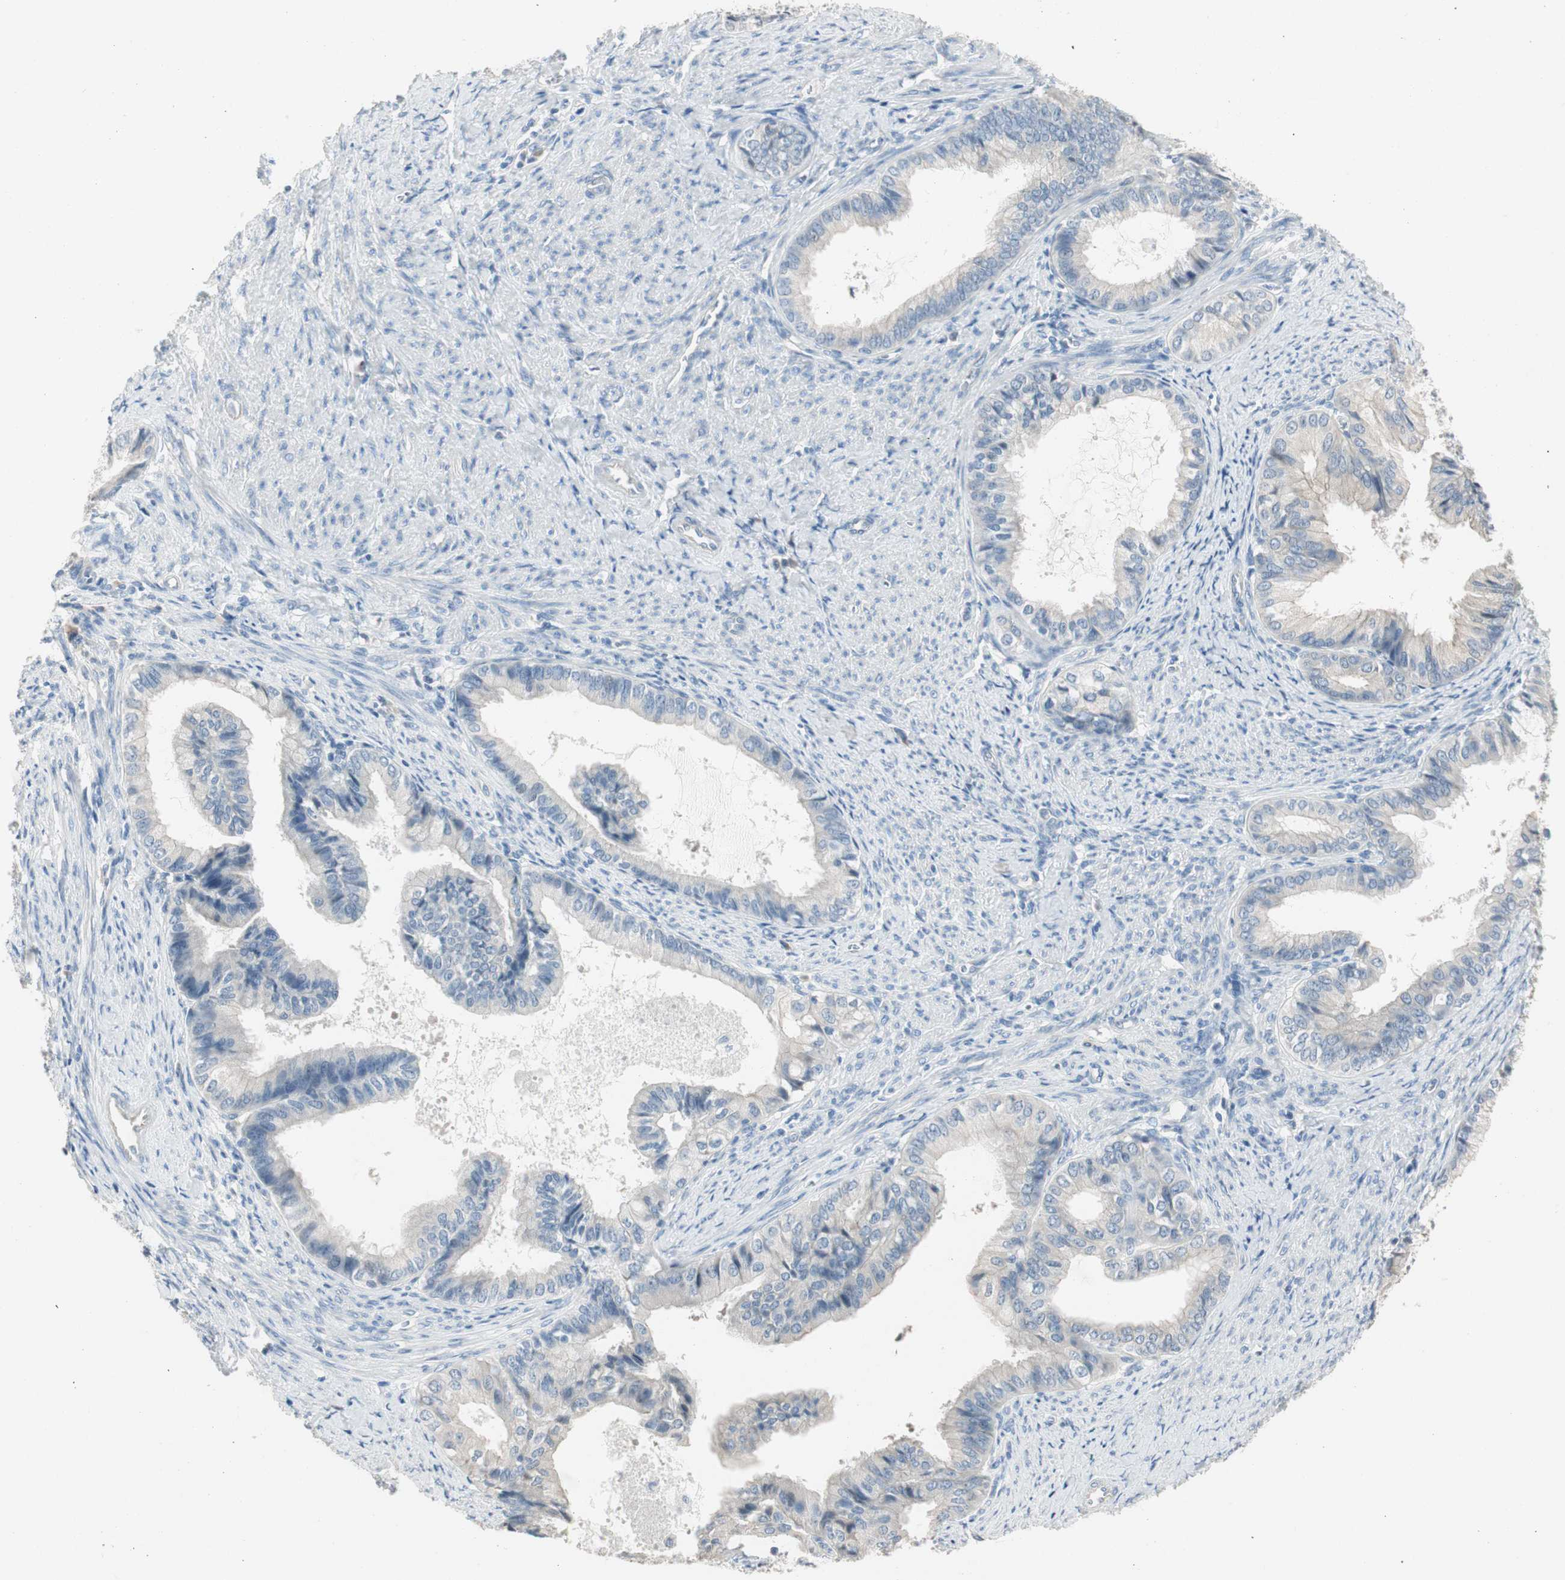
{"staining": {"intensity": "negative", "quantity": "none", "location": "none"}, "tissue": "endometrial cancer", "cell_type": "Tumor cells", "image_type": "cancer", "snomed": [{"axis": "morphology", "description": "Adenocarcinoma, NOS"}, {"axis": "topography", "description": "Endometrium"}], "caption": "An immunohistochemistry histopathology image of endometrial cancer (adenocarcinoma) is shown. There is no staining in tumor cells of endometrial cancer (adenocarcinoma).", "gene": "SPINK4", "patient": {"sex": "female", "age": 86}}